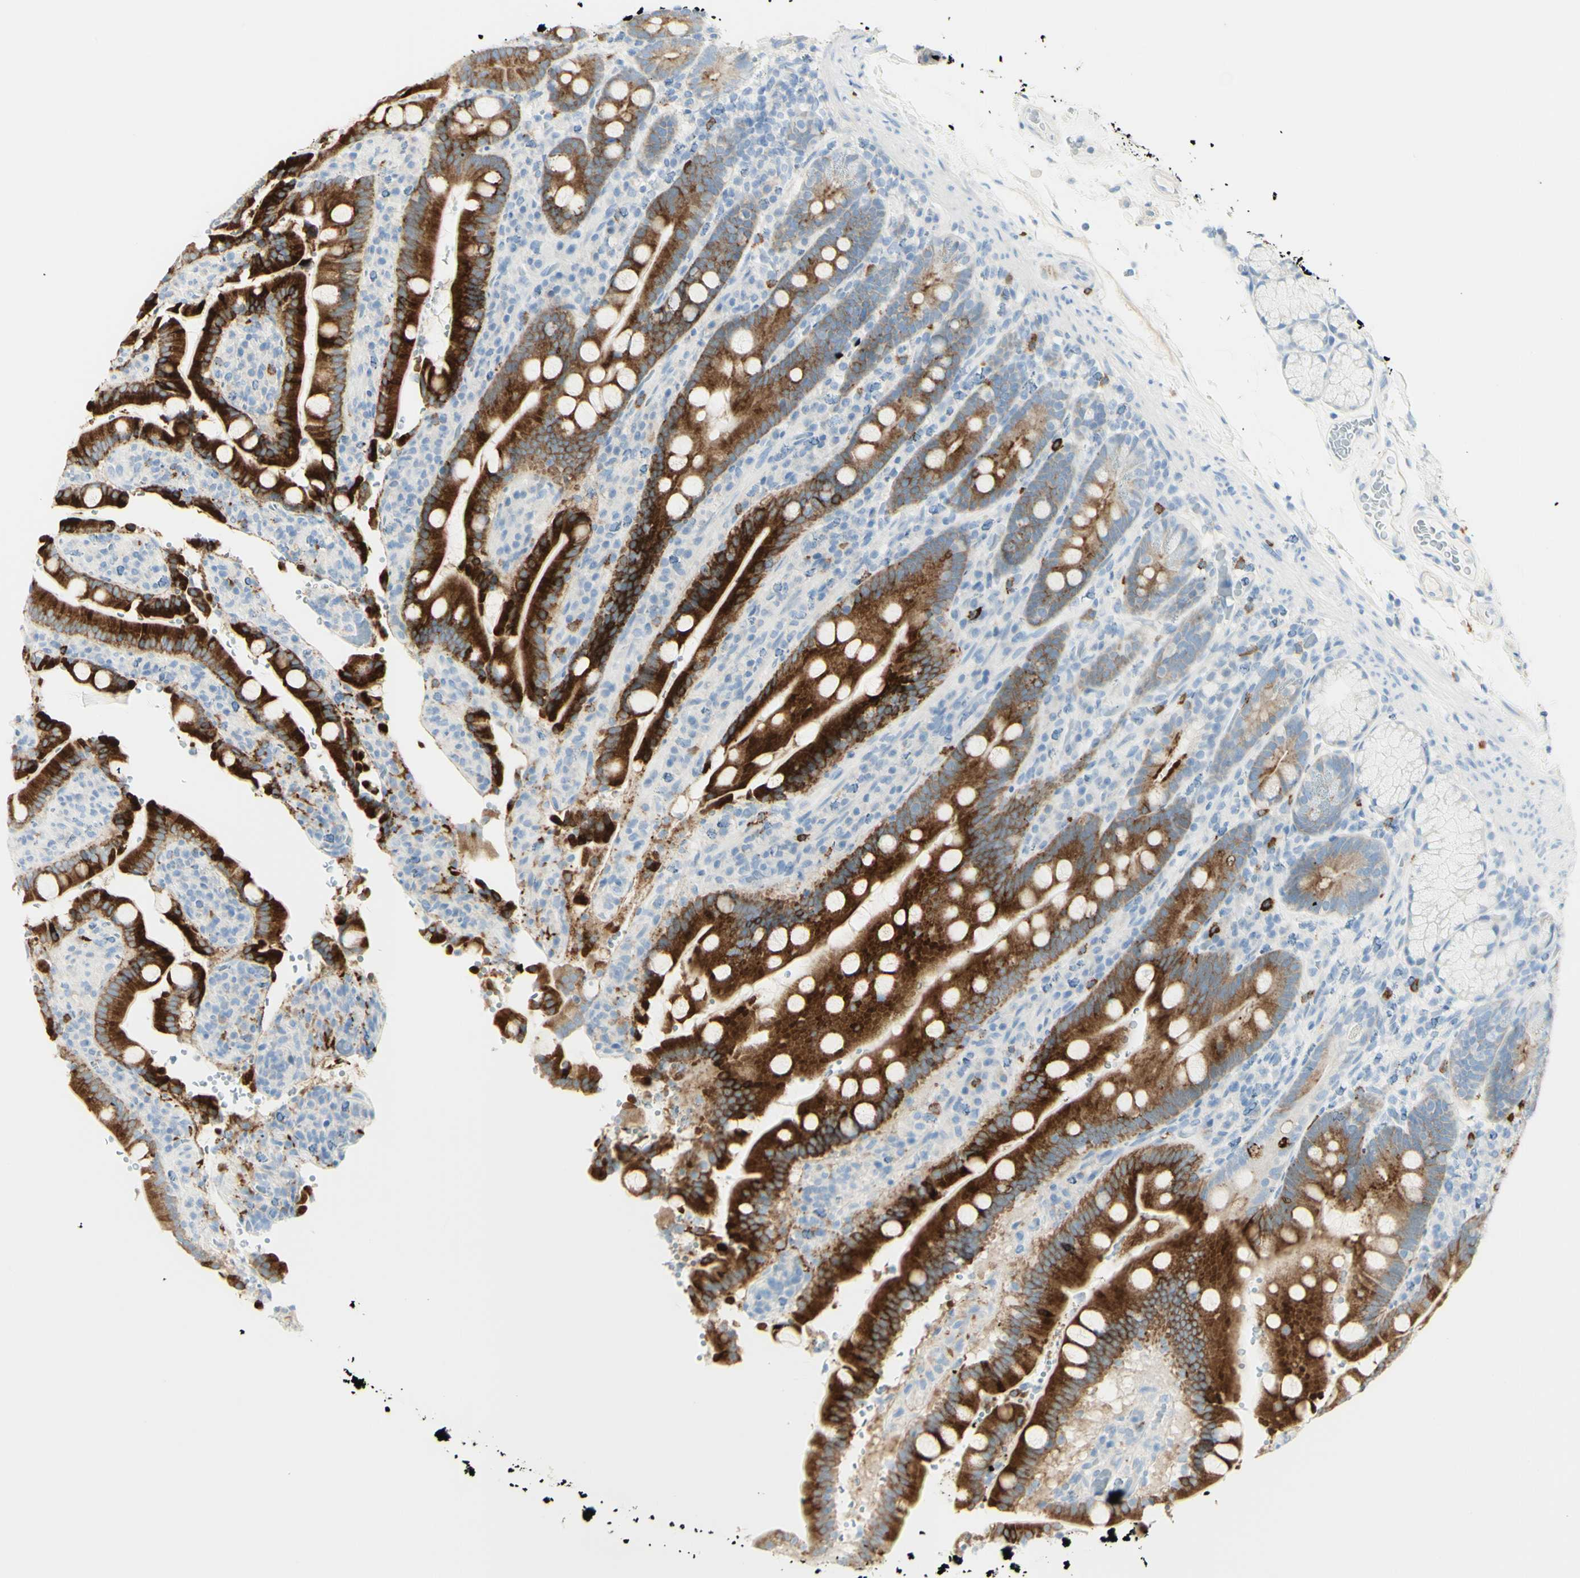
{"staining": {"intensity": "strong", "quantity": ">75%", "location": "cytoplasmic/membranous"}, "tissue": "duodenum", "cell_type": "Glandular cells", "image_type": "normal", "snomed": [{"axis": "morphology", "description": "Normal tissue, NOS"}, {"axis": "topography", "description": "Small intestine, NOS"}], "caption": "Protein expression analysis of benign duodenum exhibits strong cytoplasmic/membranous staining in about >75% of glandular cells.", "gene": "LETM1", "patient": {"sex": "female", "age": 71}}